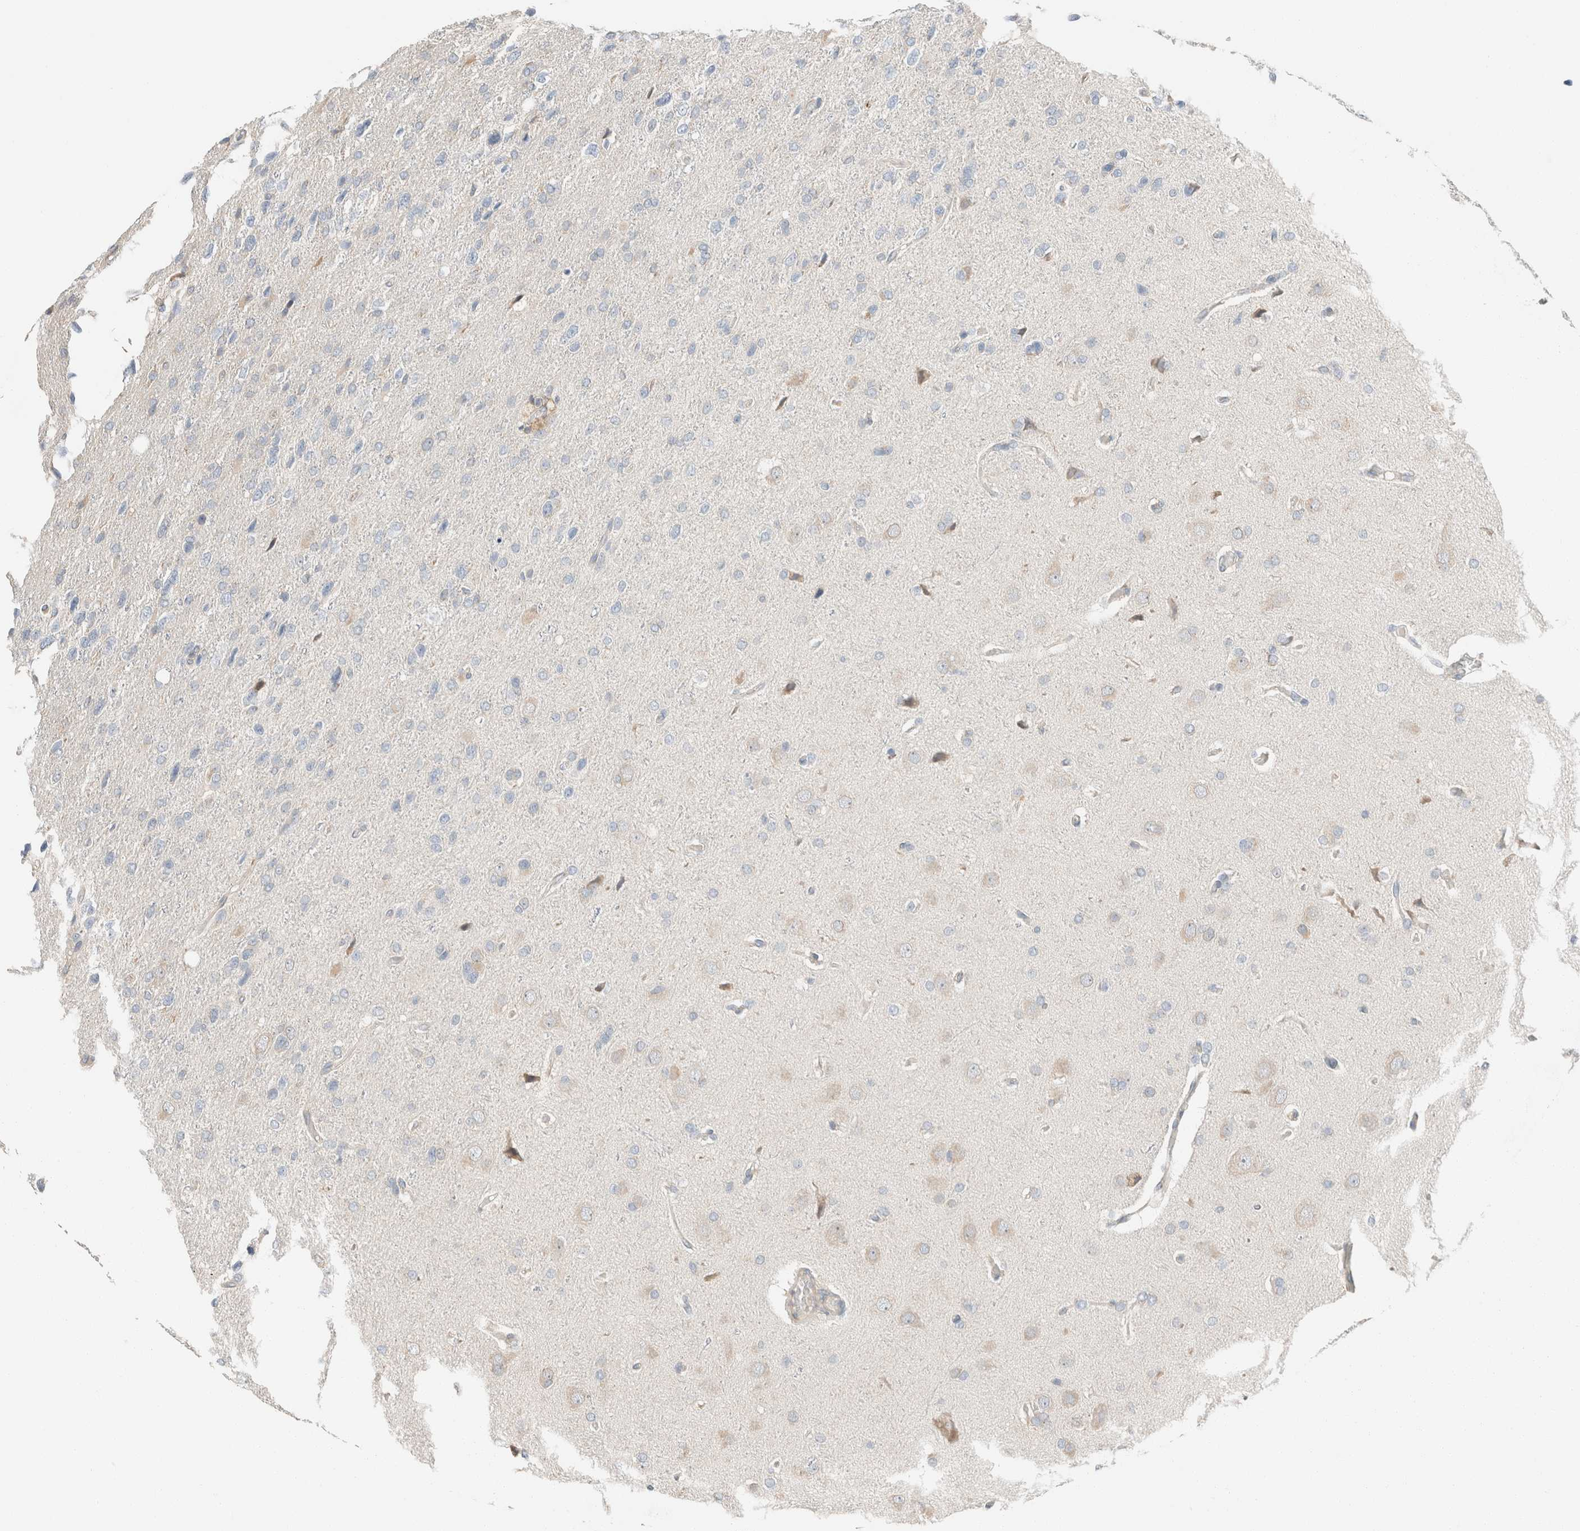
{"staining": {"intensity": "negative", "quantity": "none", "location": "none"}, "tissue": "glioma", "cell_type": "Tumor cells", "image_type": "cancer", "snomed": [{"axis": "morphology", "description": "Glioma, malignant, High grade"}, {"axis": "topography", "description": "Brain"}], "caption": "IHC image of human glioma stained for a protein (brown), which shows no expression in tumor cells. (Immunohistochemistry (ihc), brightfield microscopy, high magnification).", "gene": "PCM1", "patient": {"sex": "female", "age": 58}}